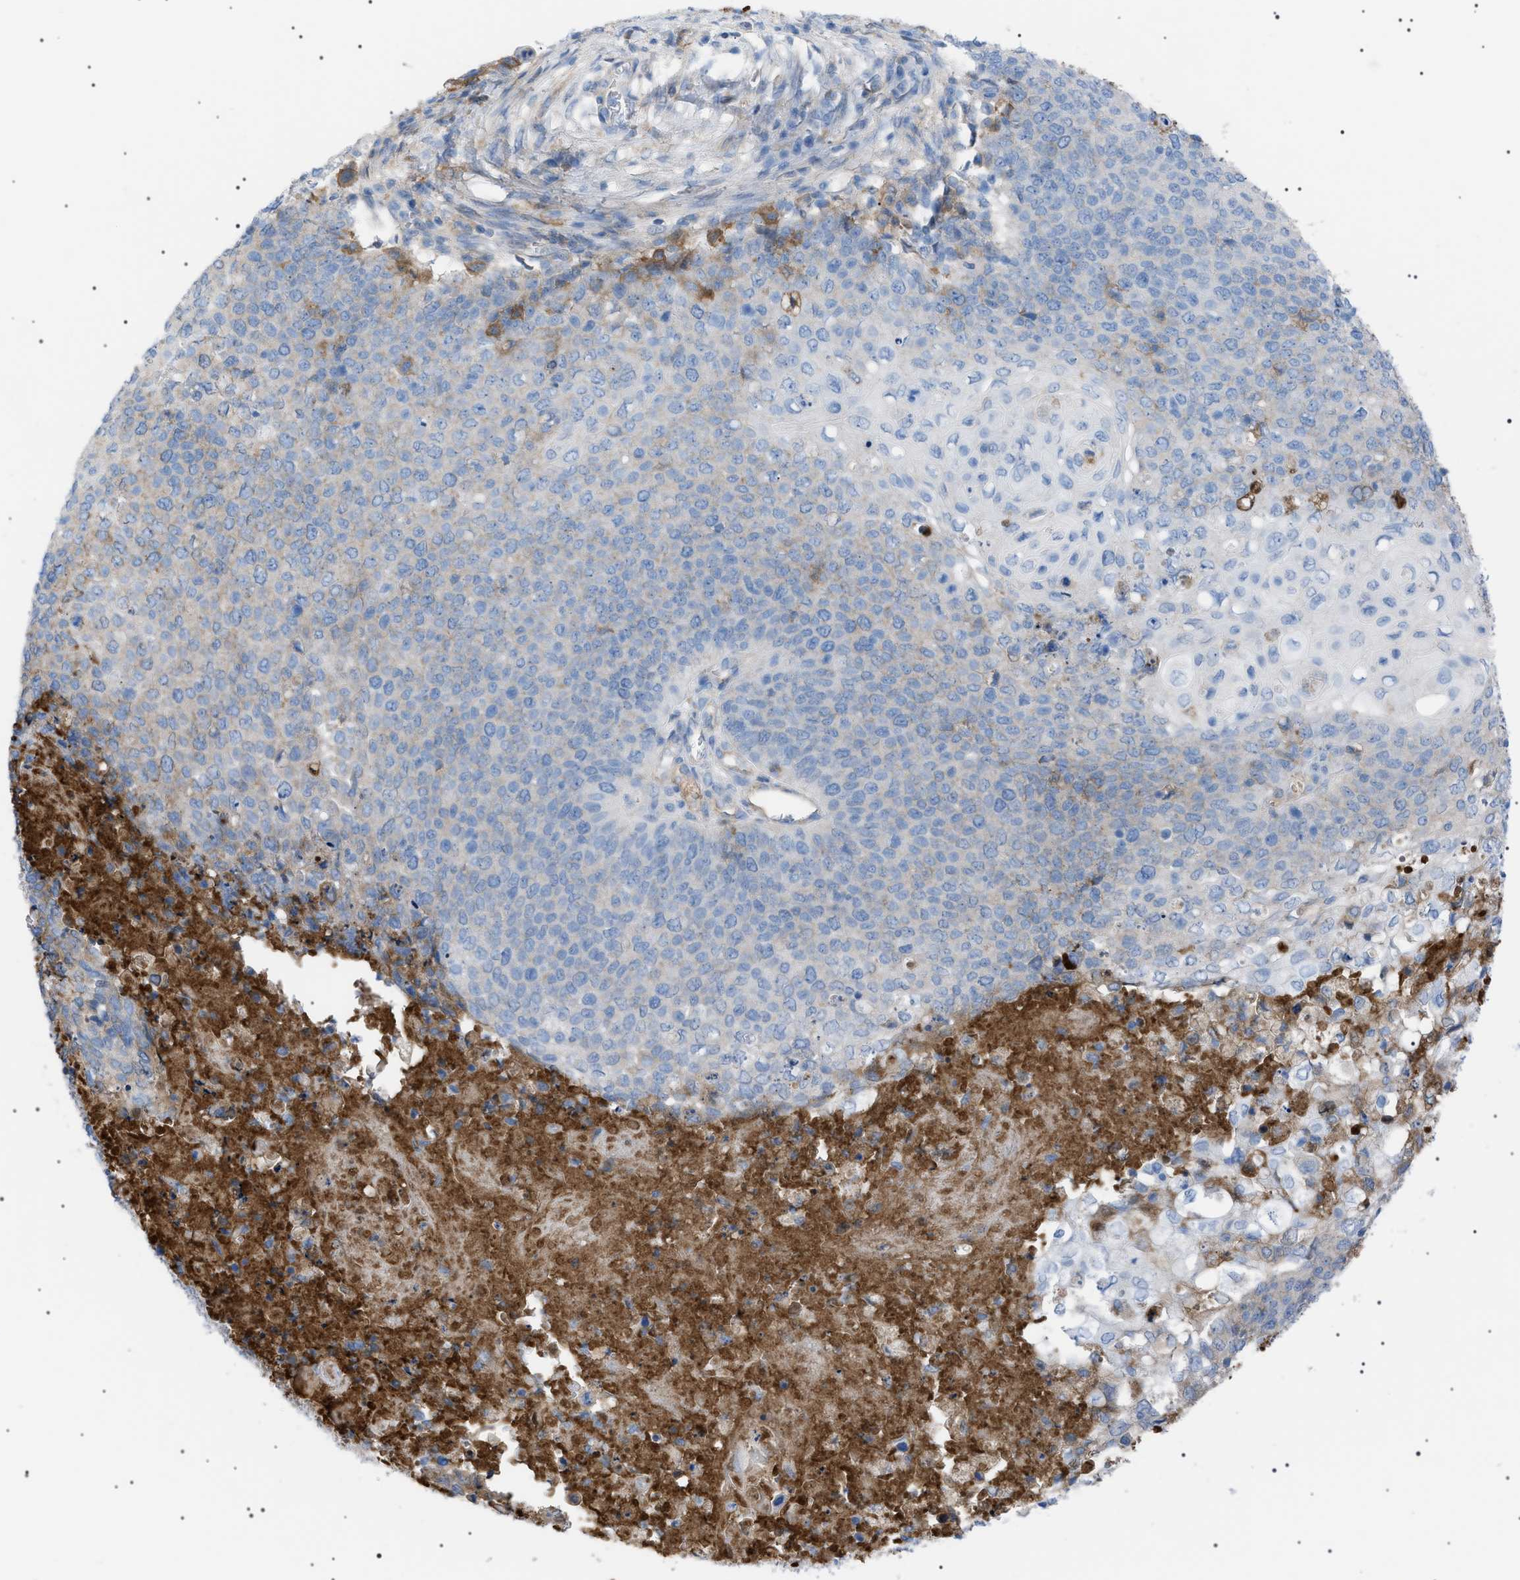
{"staining": {"intensity": "weak", "quantity": "25%-75%", "location": "cytoplasmic/membranous"}, "tissue": "cervical cancer", "cell_type": "Tumor cells", "image_type": "cancer", "snomed": [{"axis": "morphology", "description": "Squamous cell carcinoma, NOS"}, {"axis": "topography", "description": "Cervix"}], "caption": "Approximately 25%-75% of tumor cells in human squamous cell carcinoma (cervical) demonstrate weak cytoplasmic/membranous protein expression as visualized by brown immunohistochemical staining.", "gene": "LPA", "patient": {"sex": "female", "age": 39}}